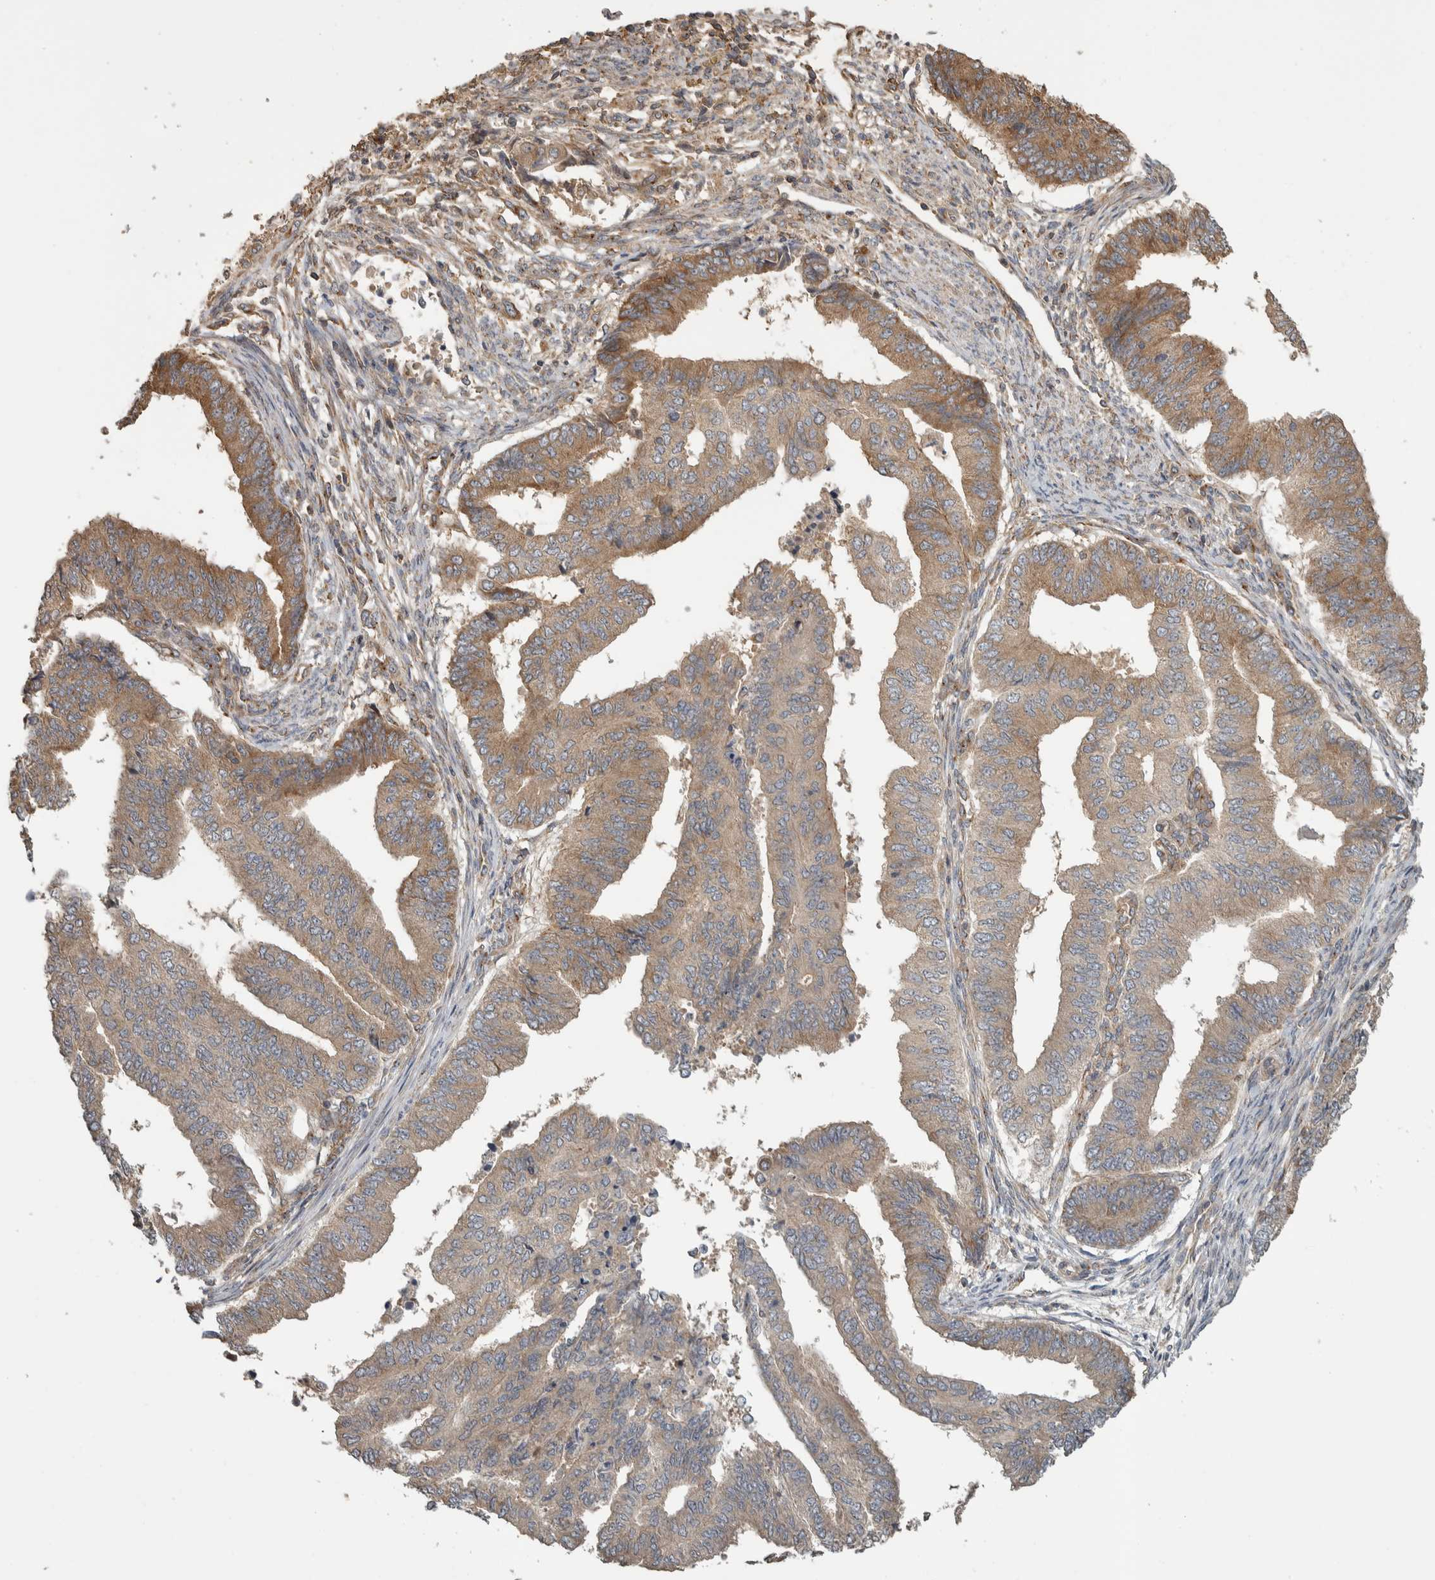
{"staining": {"intensity": "moderate", "quantity": "25%-75%", "location": "cytoplasmic/membranous"}, "tissue": "endometrial cancer", "cell_type": "Tumor cells", "image_type": "cancer", "snomed": [{"axis": "morphology", "description": "Polyp, NOS"}, {"axis": "morphology", "description": "Adenocarcinoma, NOS"}, {"axis": "morphology", "description": "Adenoma, NOS"}, {"axis": "topography", "description": "Endometrium"}], "caption": "Immunohistochemistry (DAB) staining of endometrial cancer (adenocarcinoma) exhibits moderate cytoplasmic/membranous protein staining in about 25%-75% of tumor cells.", "gene": "IFRD1", "patient": {"sex": "female", "age": 79}}